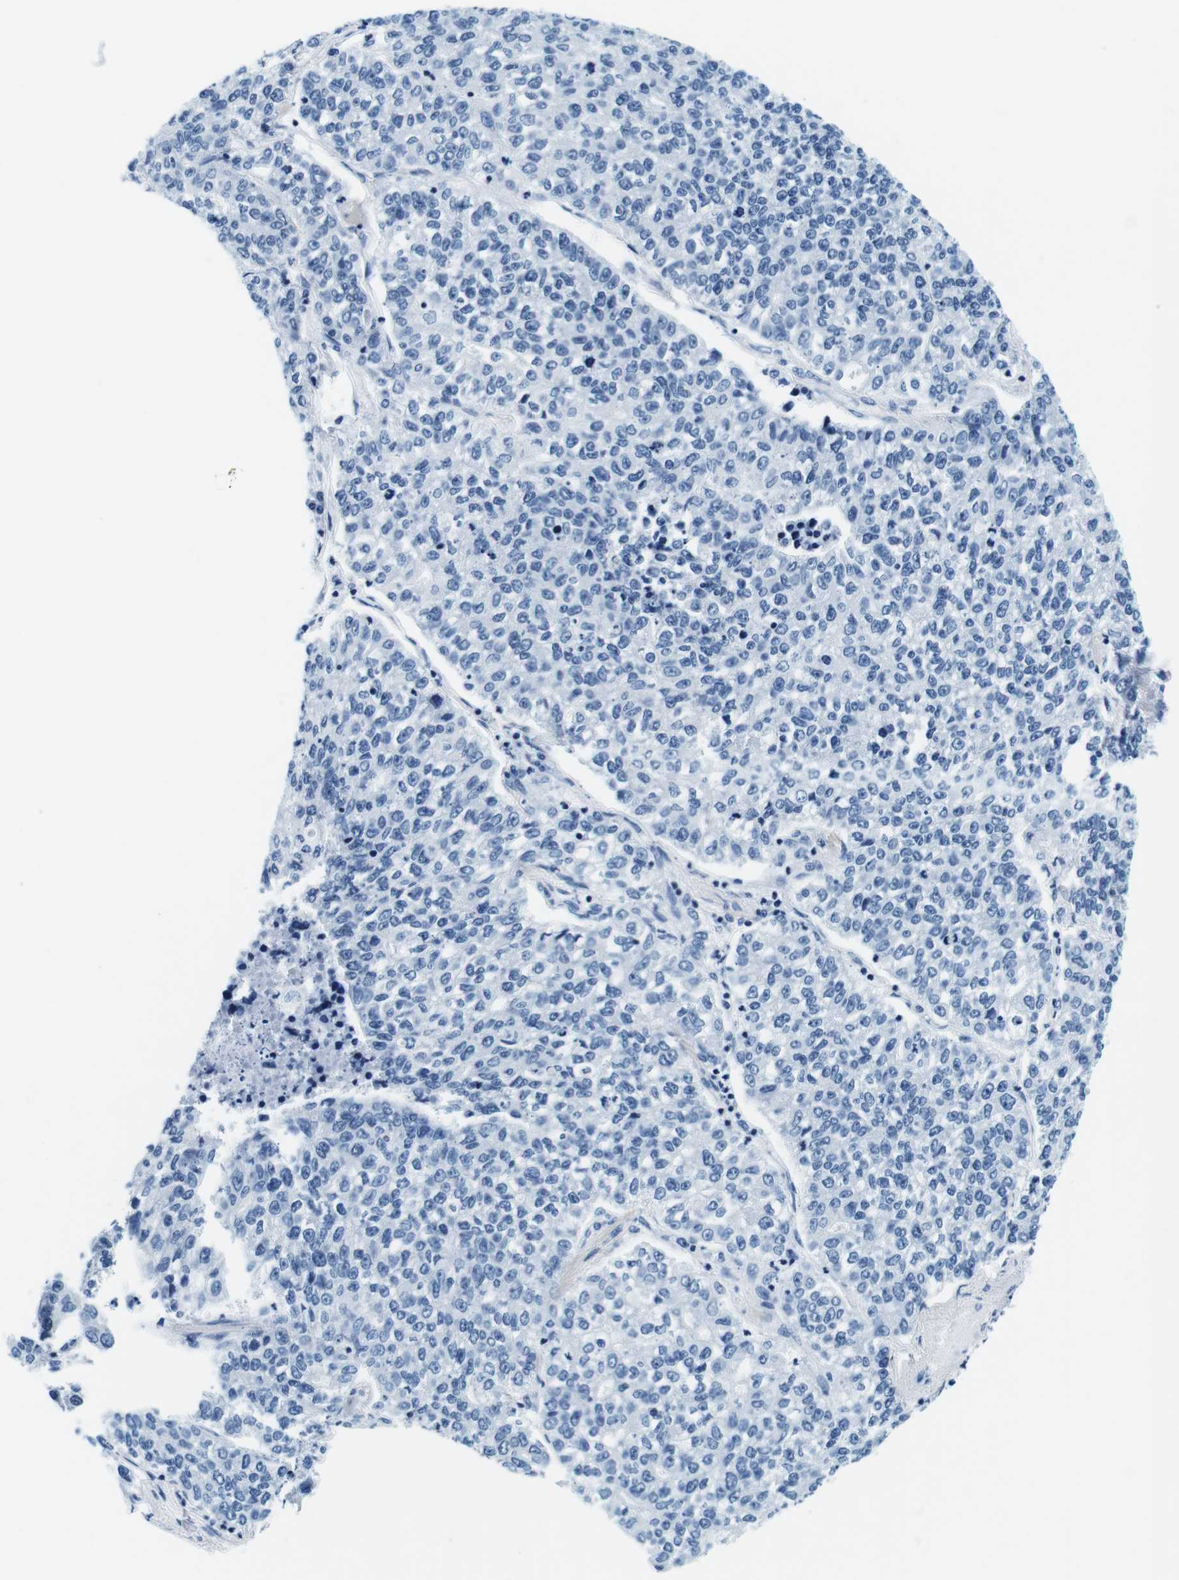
{"staining": {"intensity": "negative", "quantity": "none", "location": "none"}, "tissue": "lung cancer", "cell_type": "Tumor cells", "image_type": "cancer", "snomed": [{"axis": "morphology", "description": "Adenocarcinoma, NOS"}, {"axis": "topography", "description": "Lung"}], "caption": "Tumor cells show no significant positivity in lung cancer (adenocarcinoma).", "gene": "ELANE", "patient": {"sex": "male", "age": 49}}